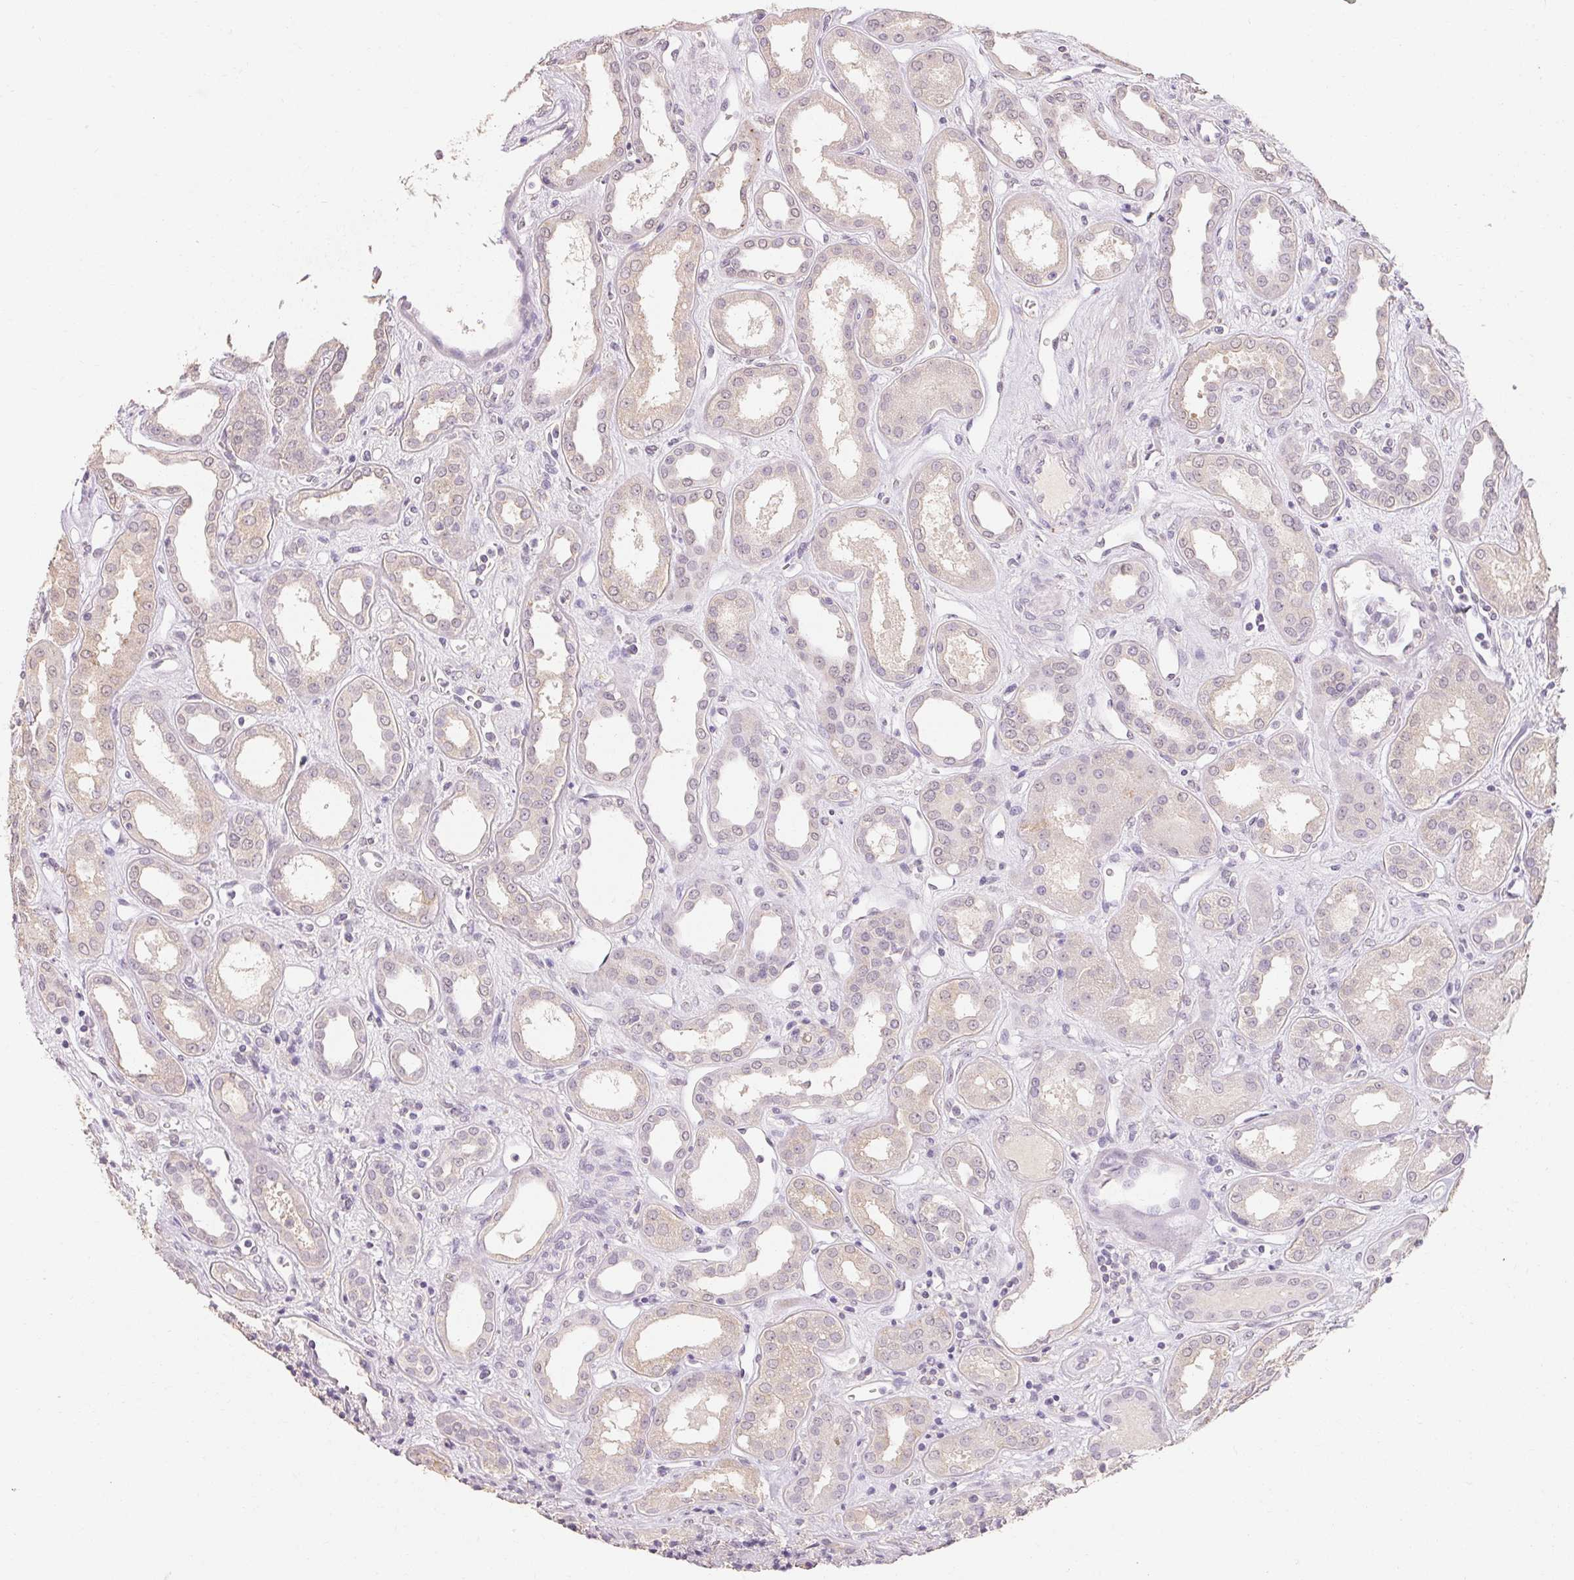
{"staining": {"intensity": "negative", "quantity": "none", "location": "none"}, "tissue": "kidney", "cell_type": "Cells in glomeruli", "image_type": "normal", "snomed": [{"axis": "morphology", "description": "Normal tissue, NOS"}, {"axis": "topography", "description": "Kidney"}], "caption": "Histopathology image shows no protein expression in cells in glomeruli of unremarkable kidney. (IHC, brightfield microscopy, high magnification).", "gene": "MAP7D2", "patient": {"sex": "male", "age": 59}}